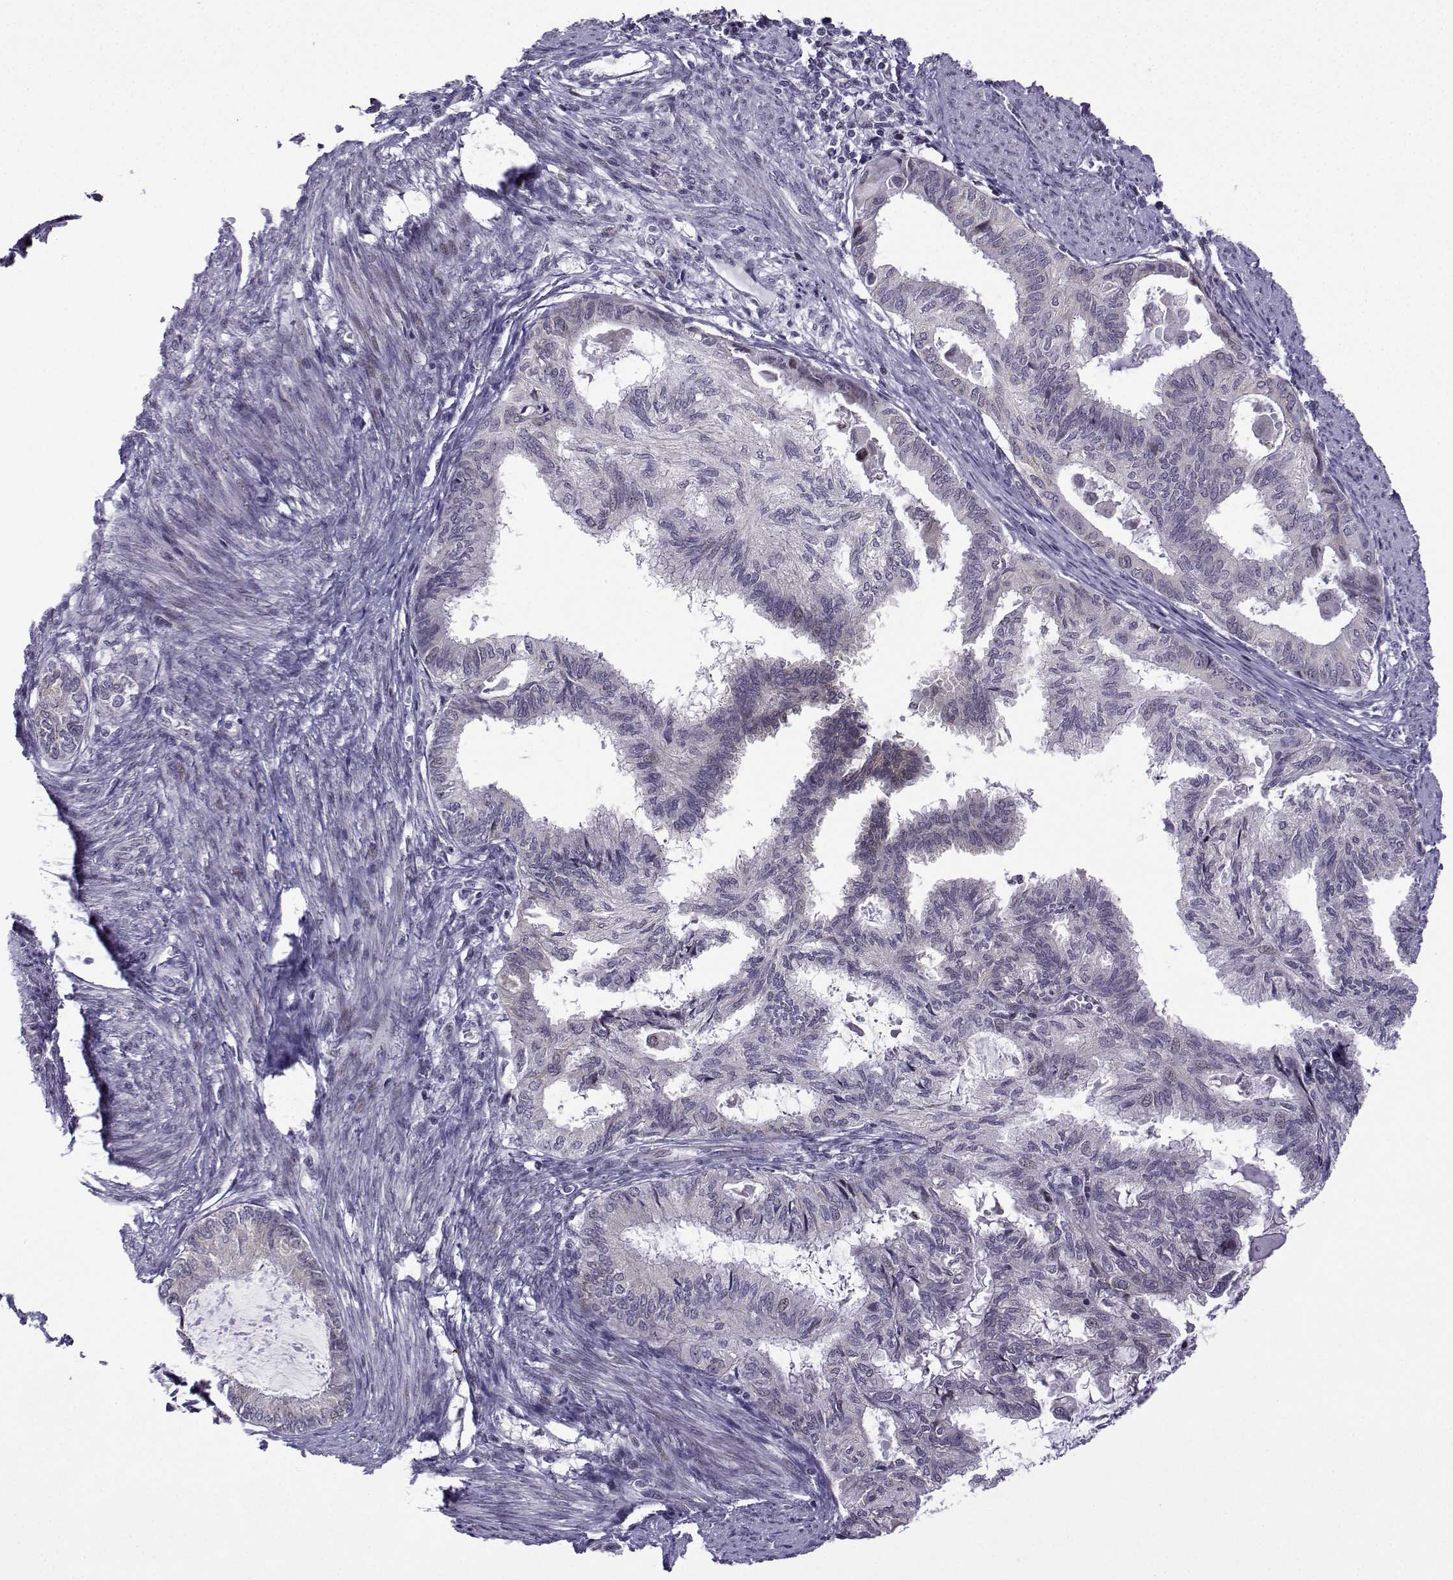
{"staining": {"intensity": "negative", "quantity": "none", "location": "none"}, "tissue": "endometrial cancer", "cell_type": "Tumor cells", "image_type": "cancer", "snomed": [{"axis": "morphology", "description": "Adenocarcinoma, NOS"}, {"axis": "topography", "description": "Endometrium"}], "caption": "Immunohistochemistry (IHC) image of human adenocarcinoma (endometrial) stained for a protein (brown), which reveals no staining in tumor cells.", "gene": "FGF3", "patient": {"sex": "female", "age": 86}}